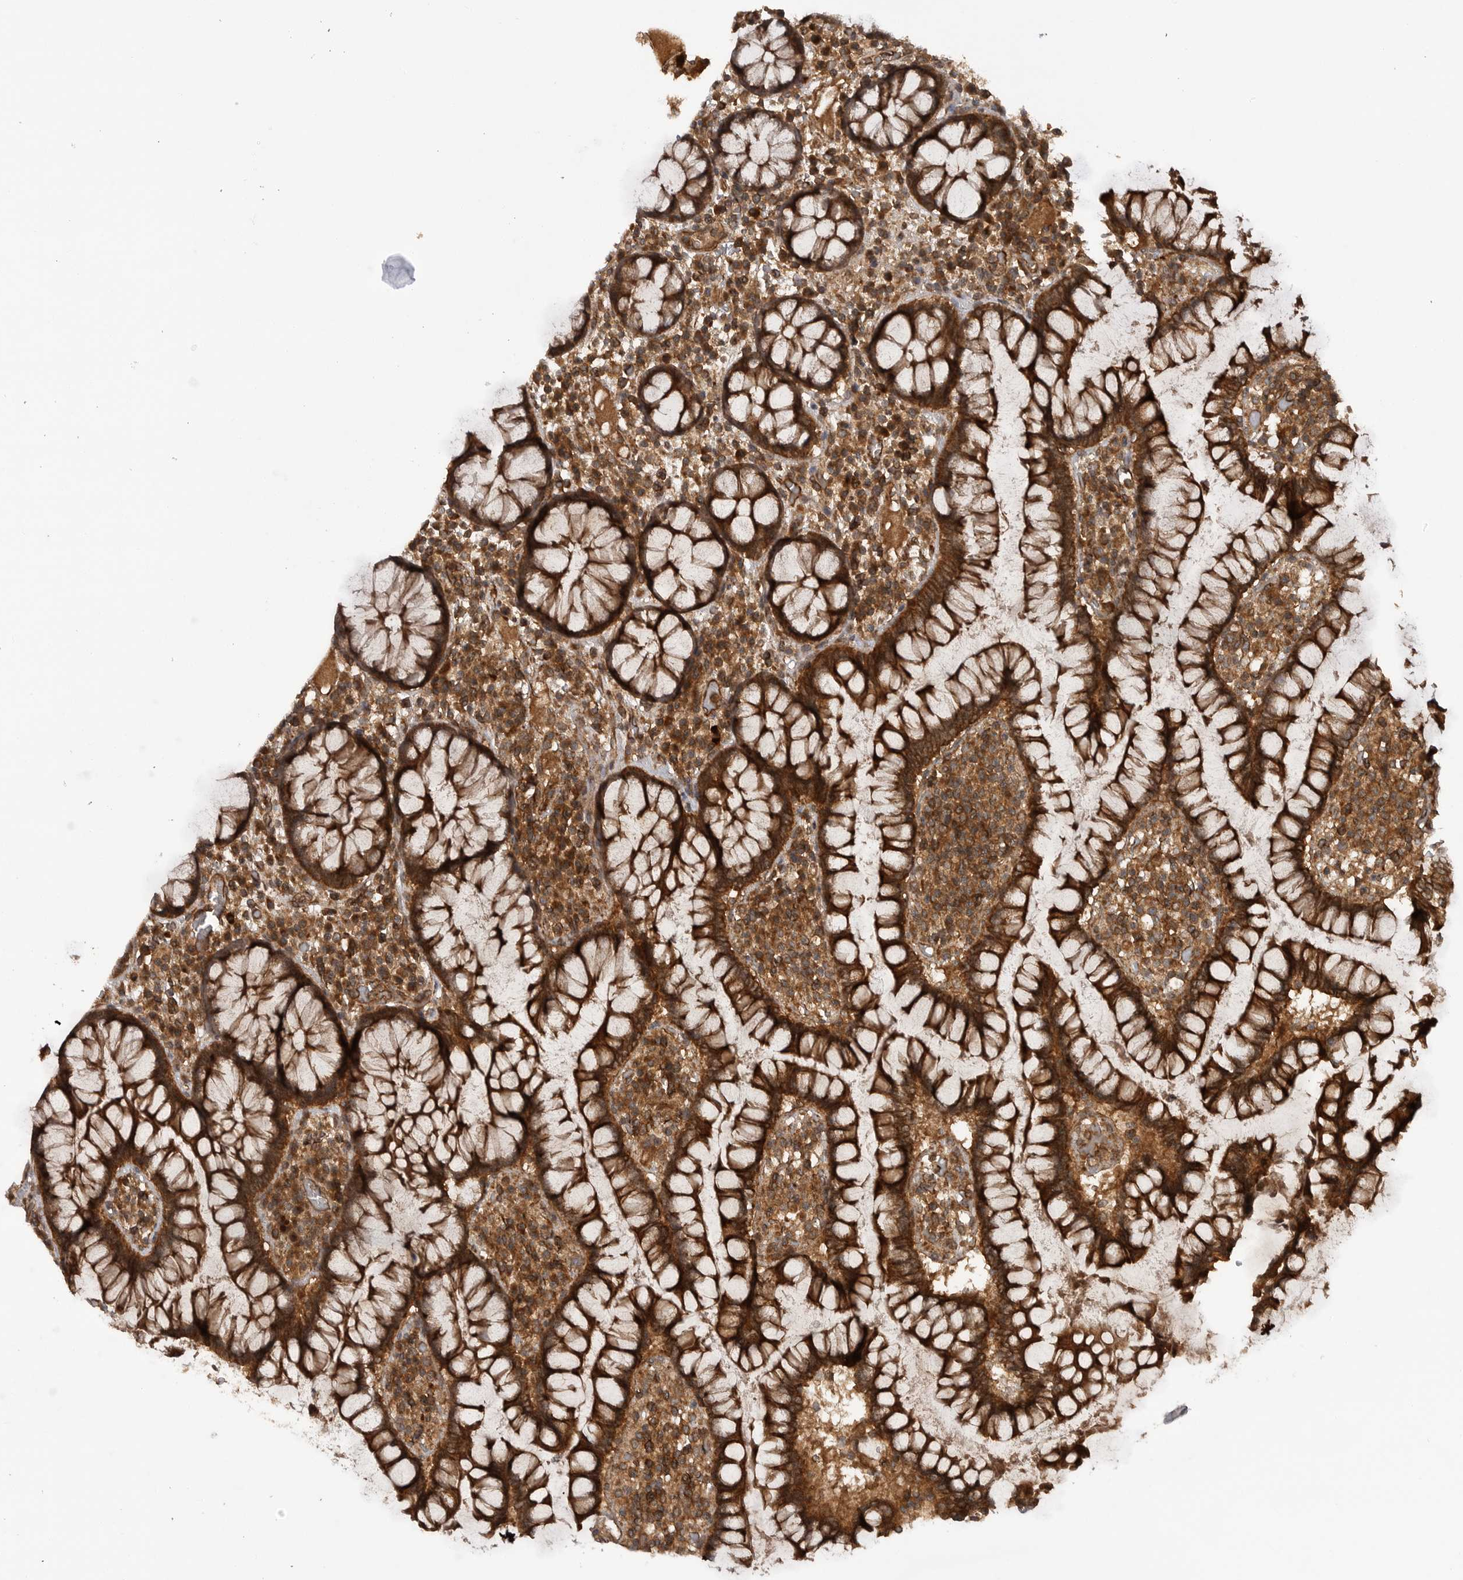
{"staining": {"intensity": "strong", "quantity": ">75%", "location": "cytoplasmic/membranous"}, "tissue": "colon", "cell_type": "Endothelial cells", "image_type": "normal", "snomed": [{"axis": "morphology", "description": "Normal tissue, NOS"}, {"axis": "topography", "description": "Colon"}], "caption": "Immunohistochemistry (IHC) histopathology image of unremarkable colon stained for a protein (brown), which displays high levels of strong cytoplasmic/membranous positivity in about >75% of endothelial cells.", "gene": "PRDX4", "patient": {"sex": "female", "age": 79}}